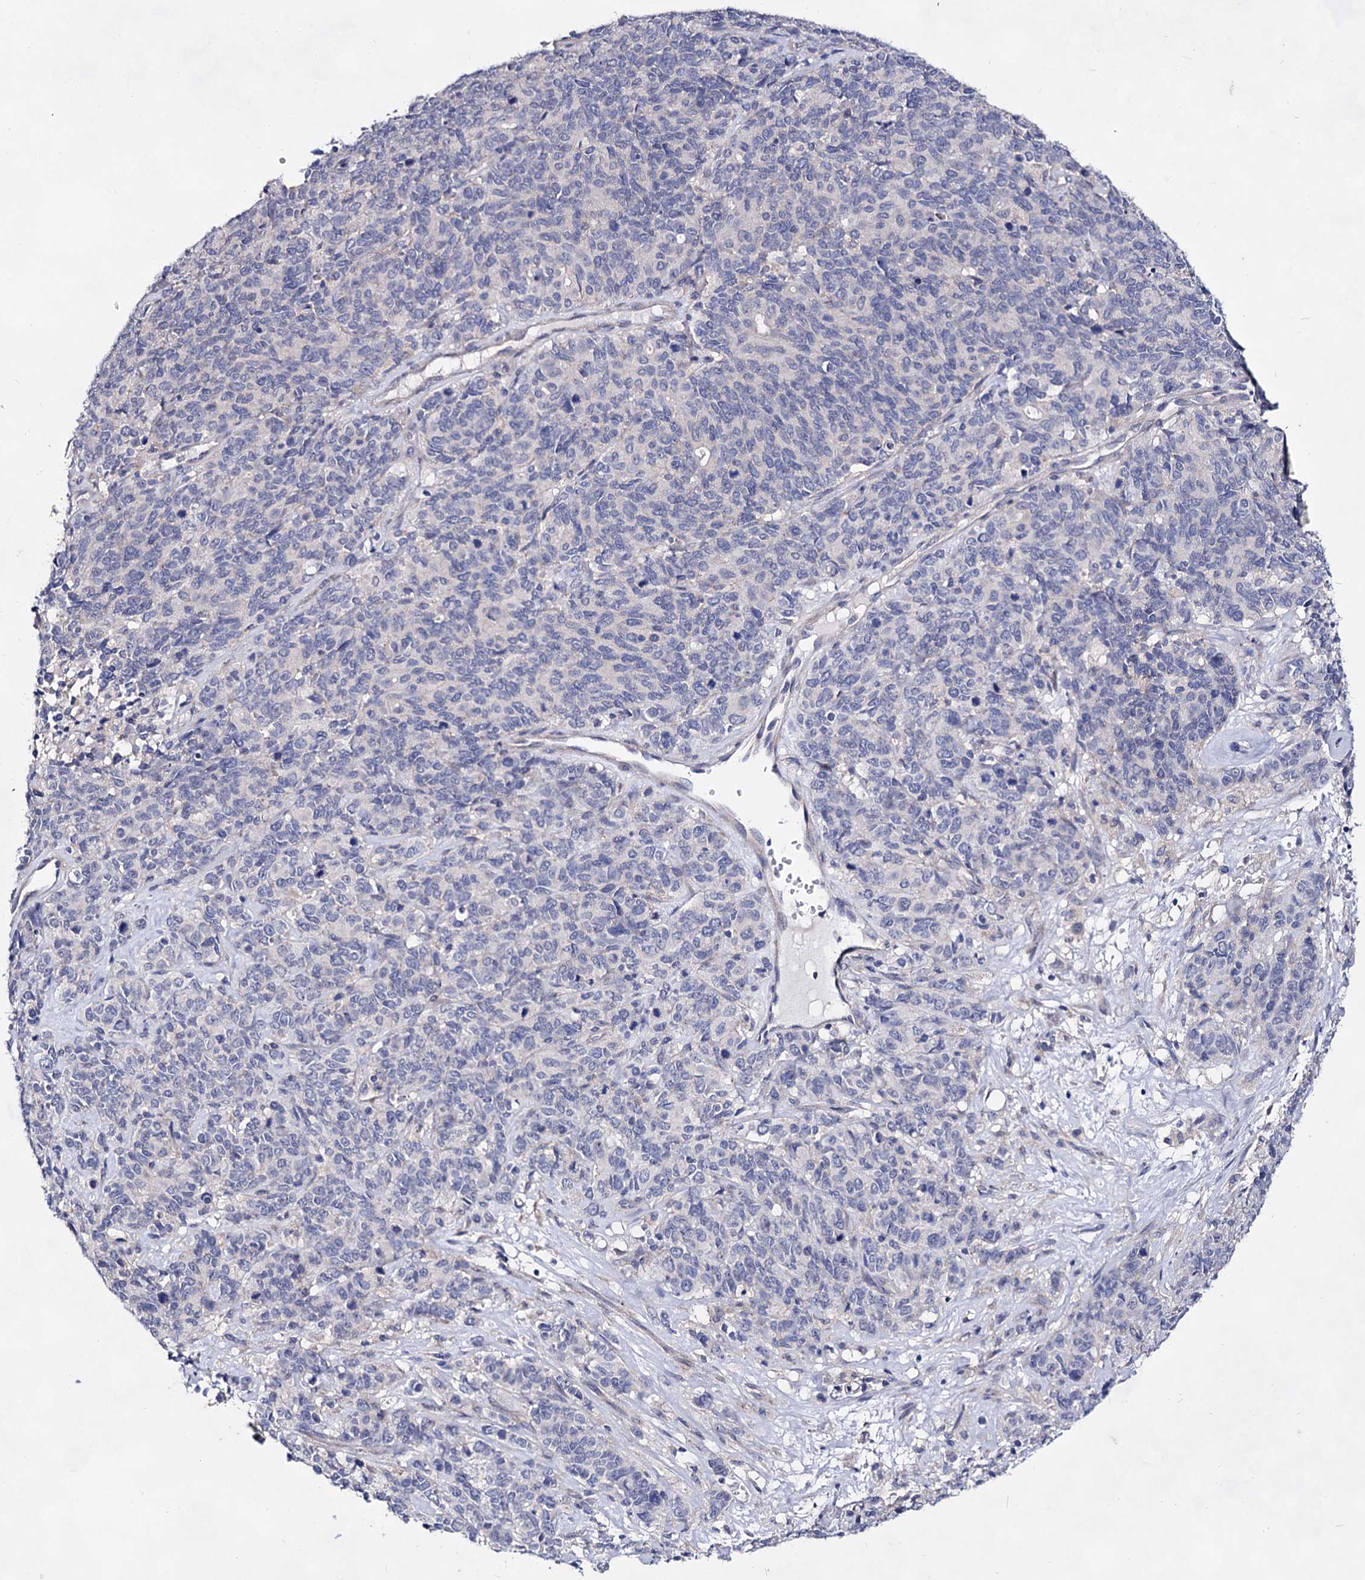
{"staining": {"intensity": "negative", "quantity": "none", "location": "none"}, "tissue": "cervical cancer", "cell_type": "Tumor cells", "image_type": "cancer", "snomed": [{"axis": "morphology", "description": "Squamous cell carcinoma, NOS"}, {"axis": "topography", "description": "Cervix"}], "caption": "Human cervical cancer (squamous cell carcinoma) stained for a protein using IHC exhibits no staining in tumor cells.", "gene": "PLIN1", "patient": {"sex": "female", "age": 60}}